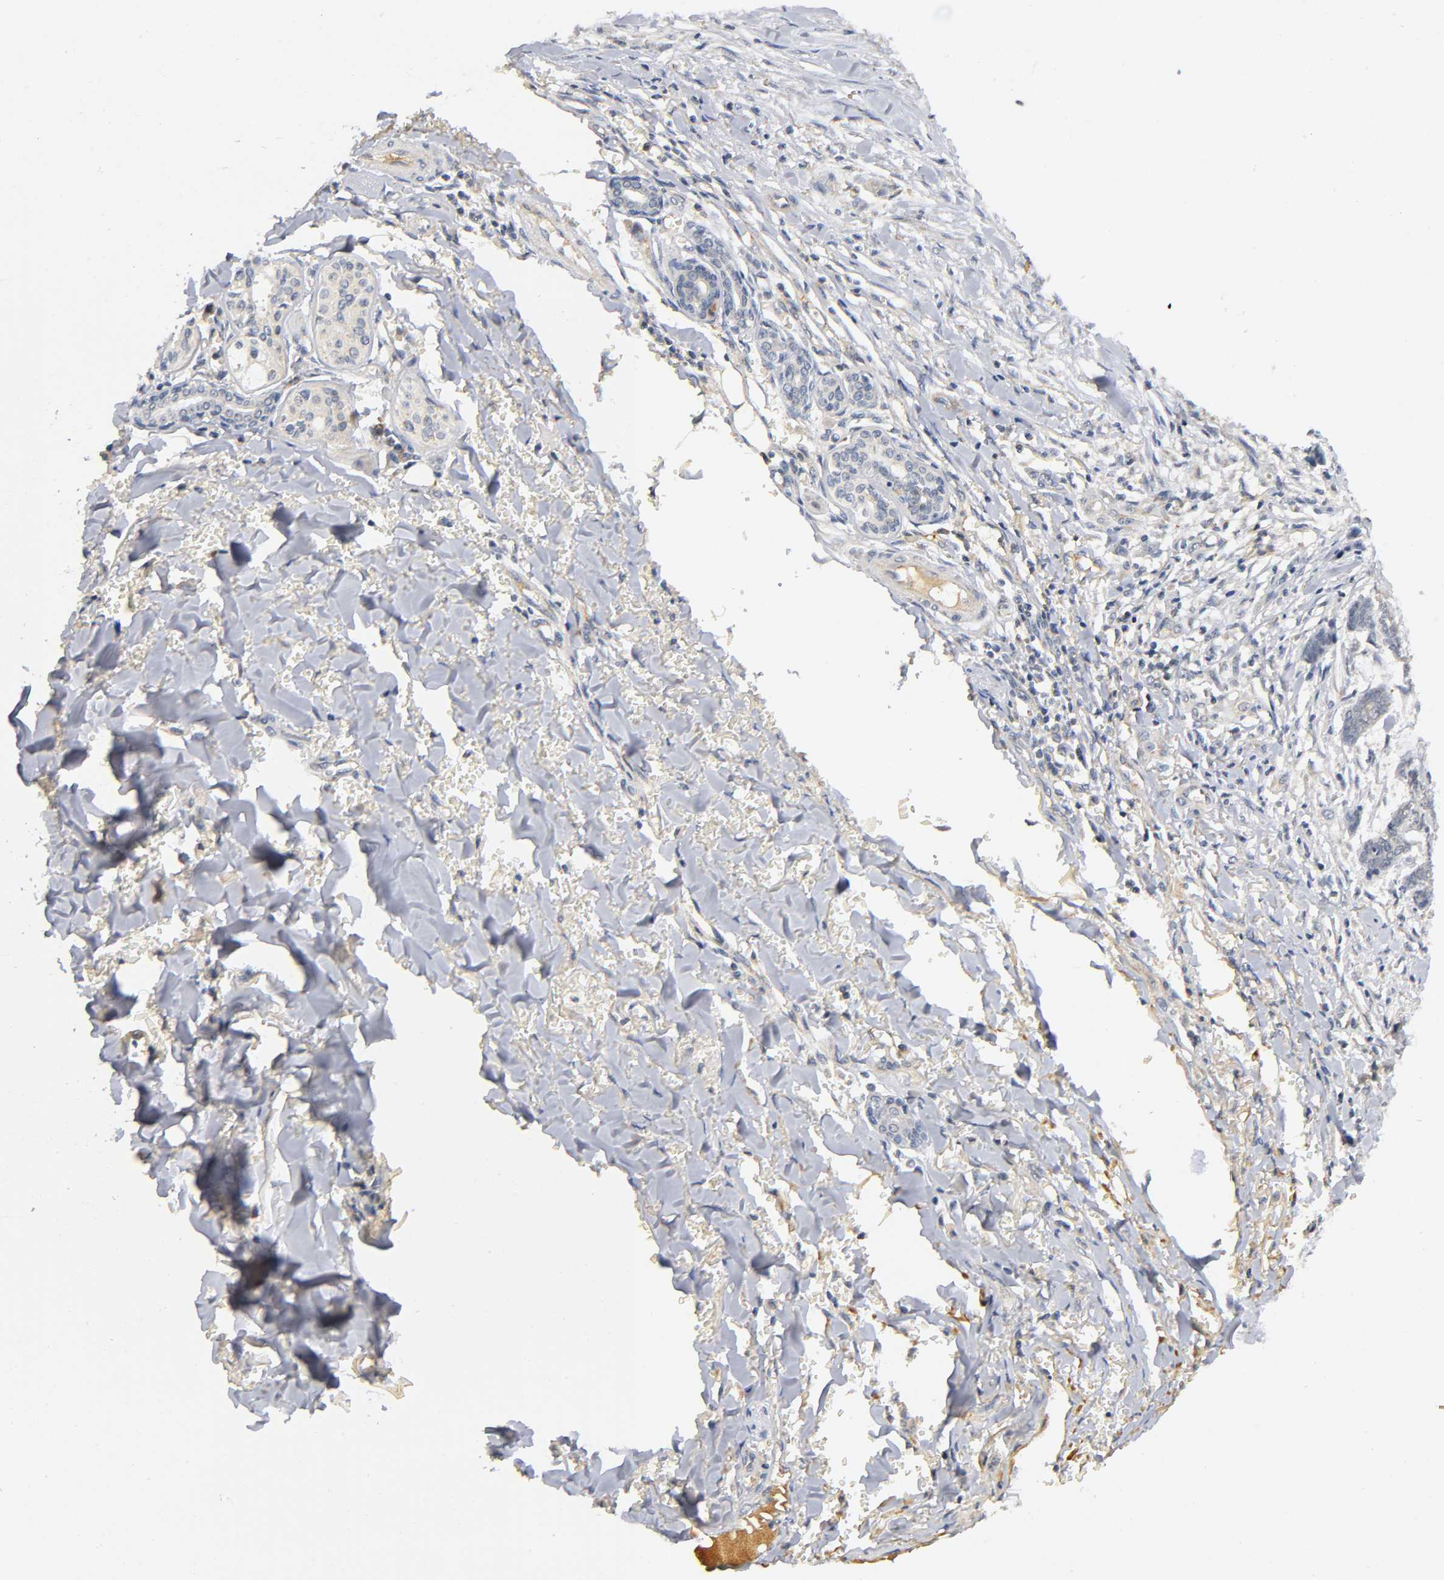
{"staining": {"intensity": "negative", "quantity": "none", "location": "none"}, "tissue": "skin cancer", "cell_type": "Tumor cells", "image_type": "cancer", "snomed": [{"axis": "morphology", "description": "Basal cell carcinoma"}, {"axis": "topography", "description": "Skin"}], "caption": "Immunohistochemistry histopathology image of neoplastic tissue: human basal cell carcinoma (skin) stained with DAB reveals no significant protein staining in tumor cells.", "gene": "NRP1", "patient": {"sex": "female", "age": 64}}